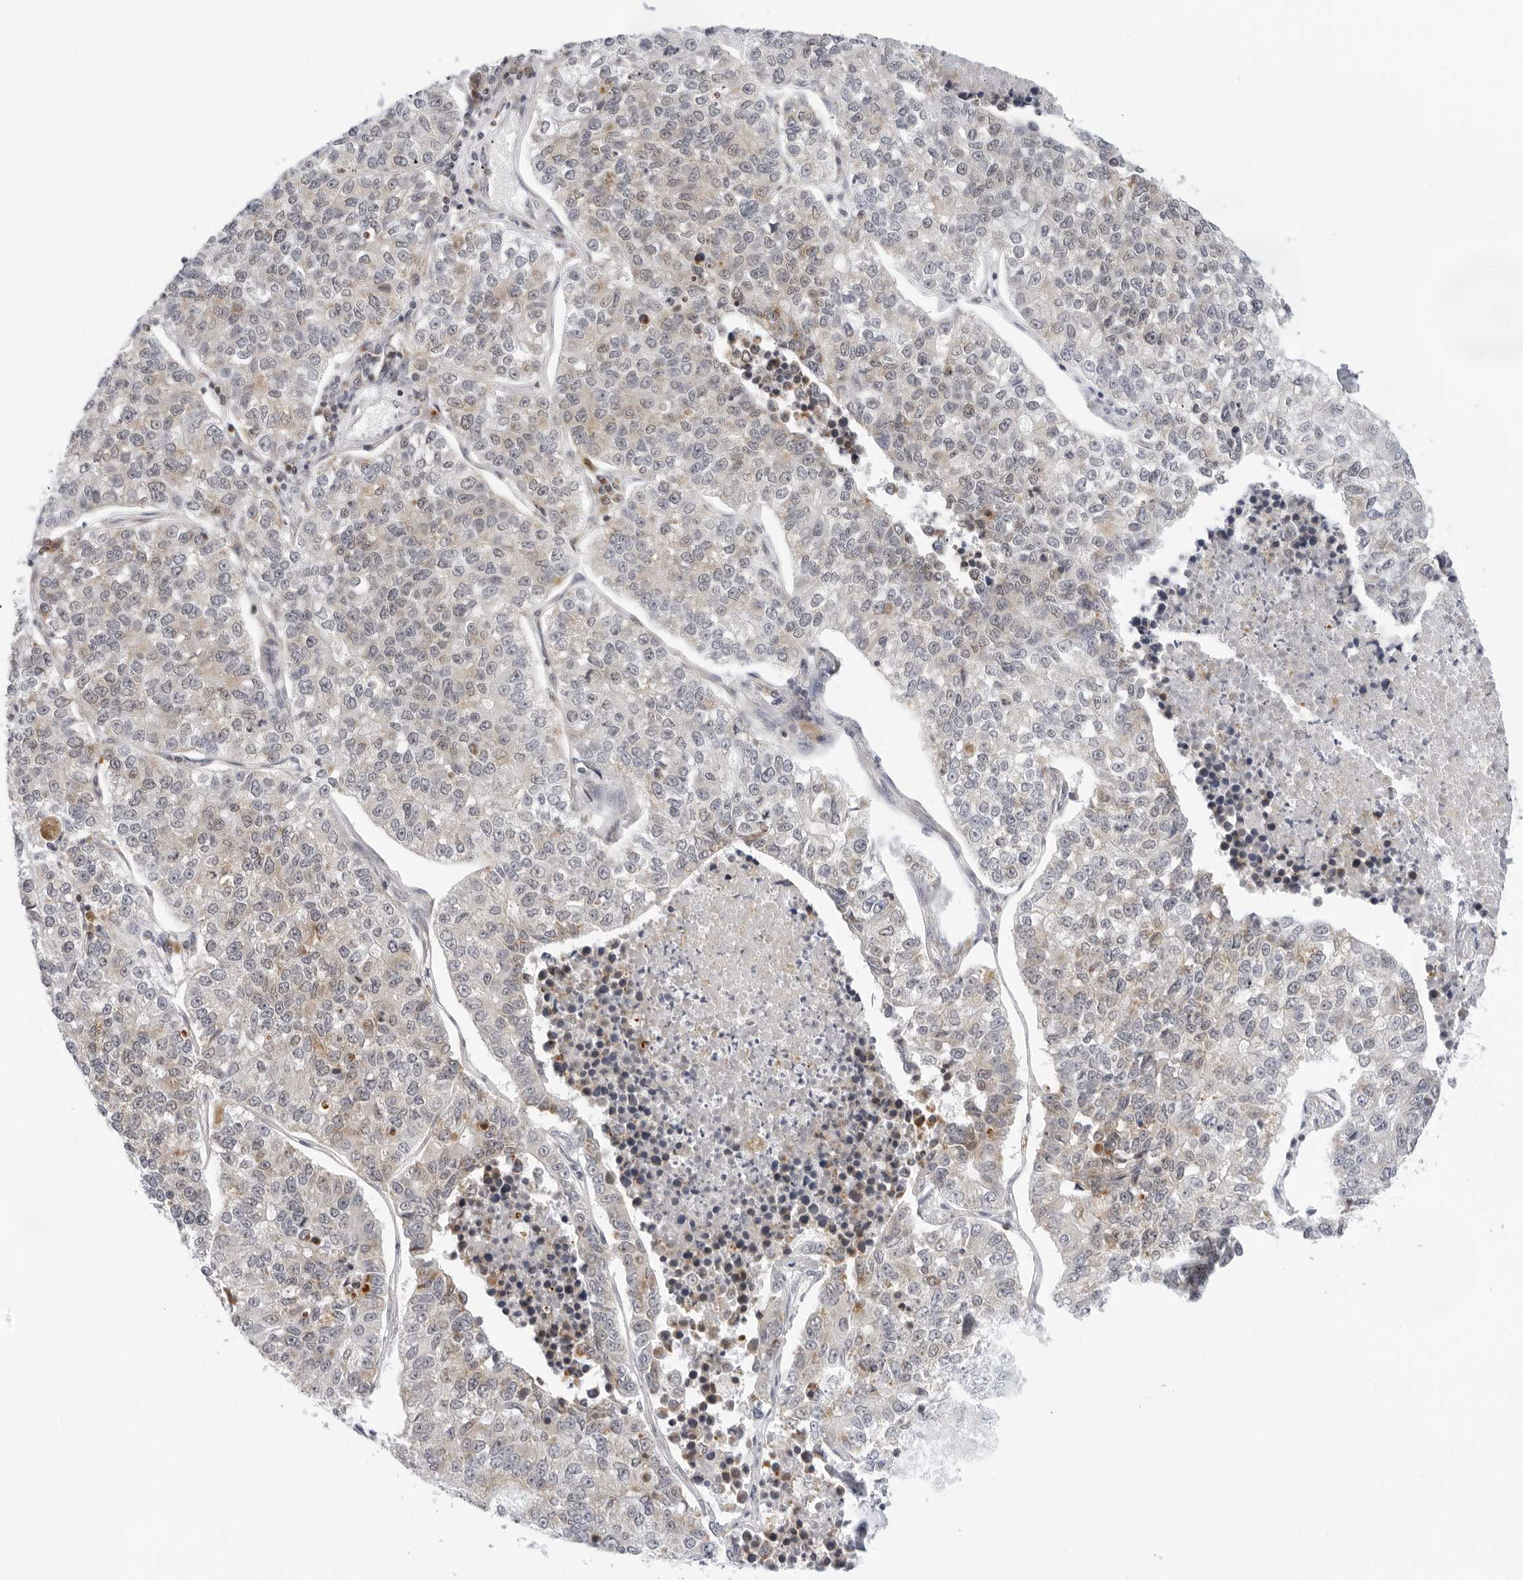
{"staining": {"intensity": "weak", "quantity": "25%-75%", "location": "cytoplasmic/membranous"}, "tissue": "lung cancer", "cell_type": "Tumor cells", "image_type": "cancer", "snomed": [{"axis": "morphology", "description": "Adenocarcinoma, NOS"}, {"axis": "topography", "description": "Lung"}], "caption": "Immunohistochemical staining of lung adenocarcinoma exhibits weak cytoplasmic/membranous protein expression in approximately 25%-75% of tumor cells. (IHC, brightfield microscopy, high magnification).", "gene": "CIART", "patient": {"sex": "male", "age": 49}}